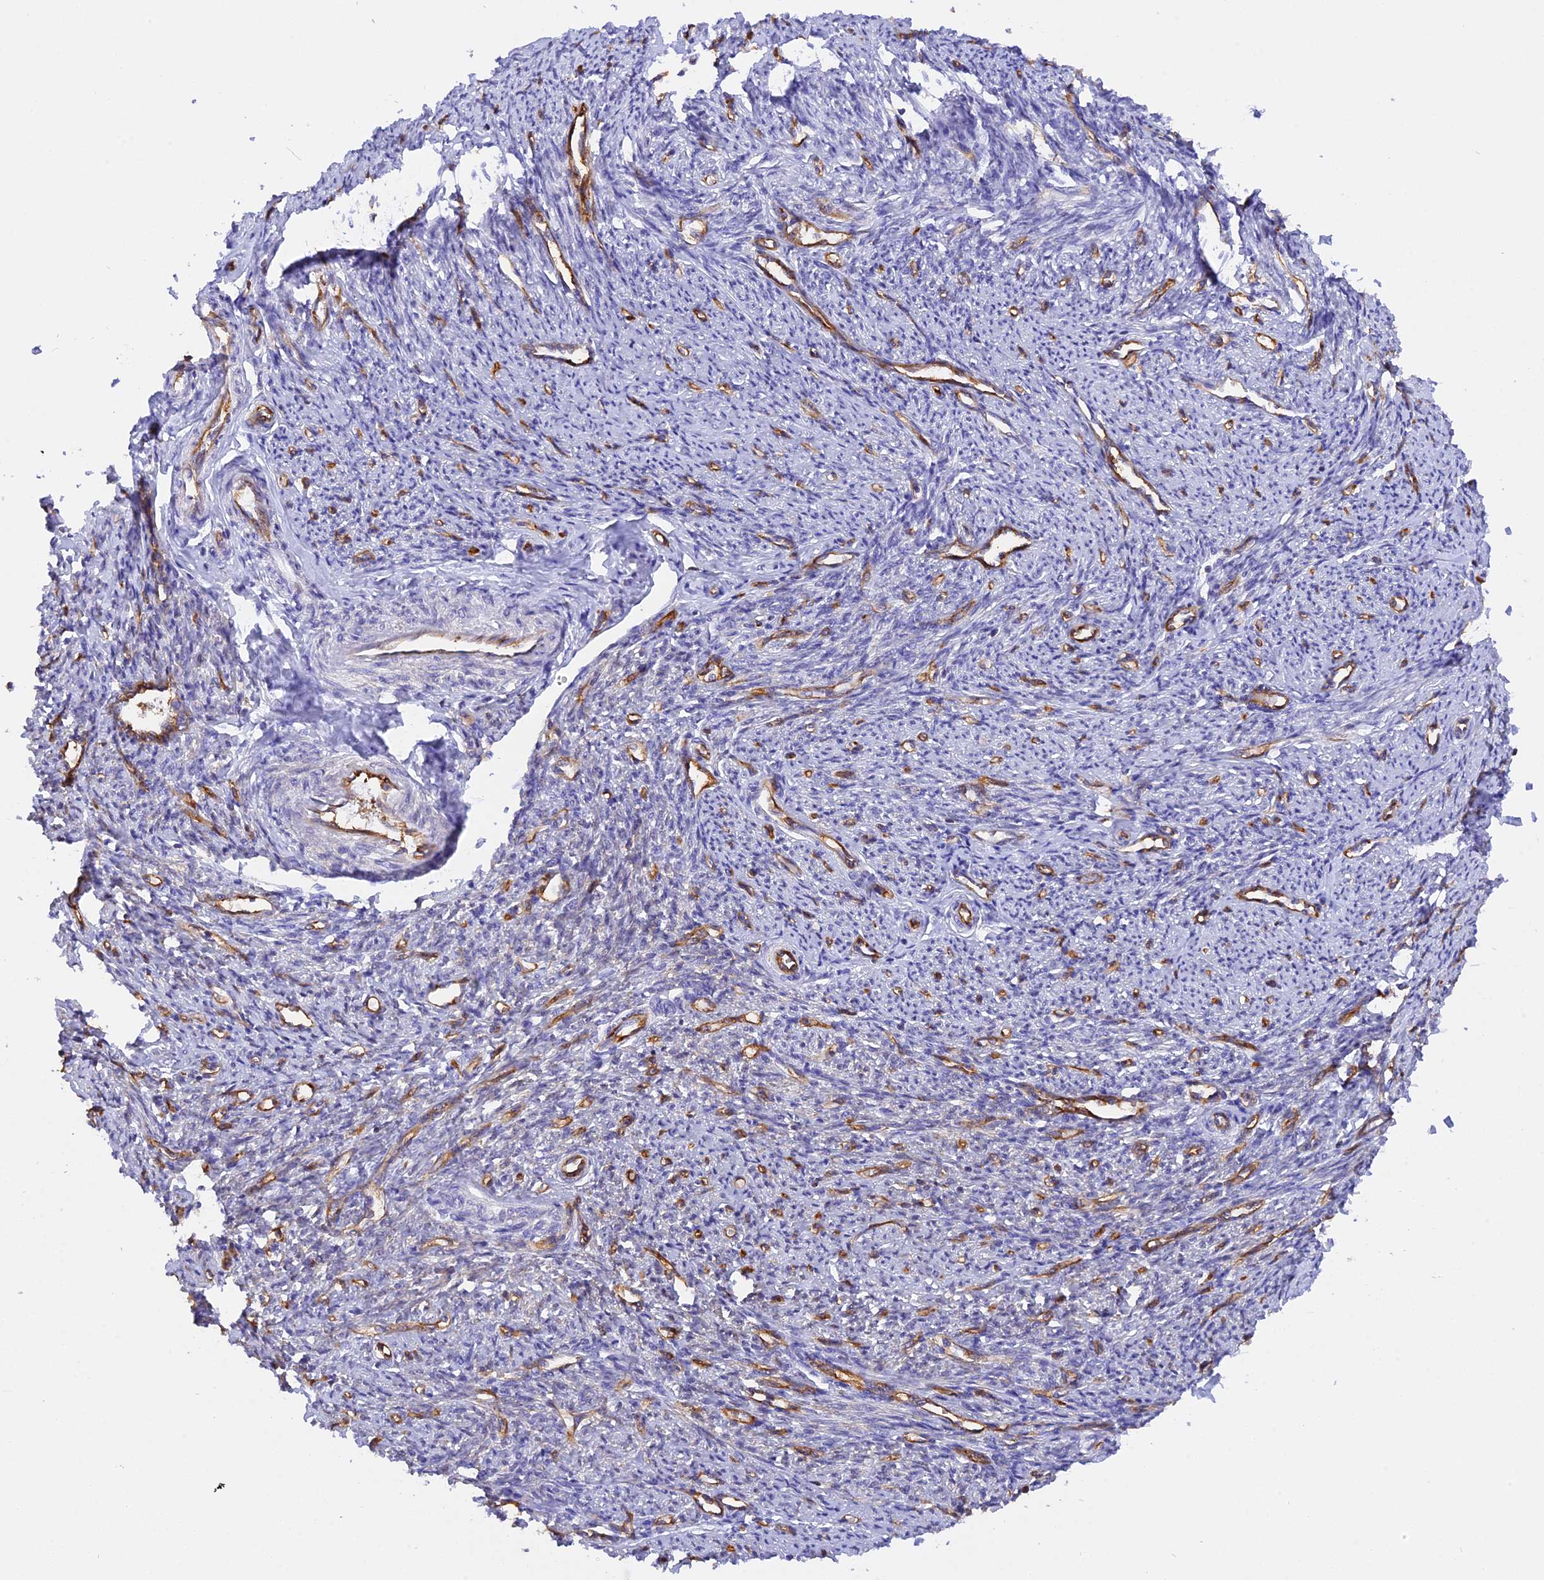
{"staining": {"intensity": "weak", "quantity": "25%-75%", "location": "cytoplasmic/membranous"}, "tissue": "smooth muscle", "cell_type": "Smooth muscle cells", "image_type": "normal", "snomed": [{"axis": "morphology", "description": "Normal tissue, NOS"}, {"axis": "topography", "description": "Smooth muscle"}, {"axis": "topography", "description": "Uterus"}], "caption": "This micrograph shows IHC staining of unremarkable smooth muscle, with low weak cytoplasmic/membranous positivity in approximately 25%-75% of smooth muscle cells.", "gene": "C5orf22", "patient": {"sex": "female", "age": 59}}